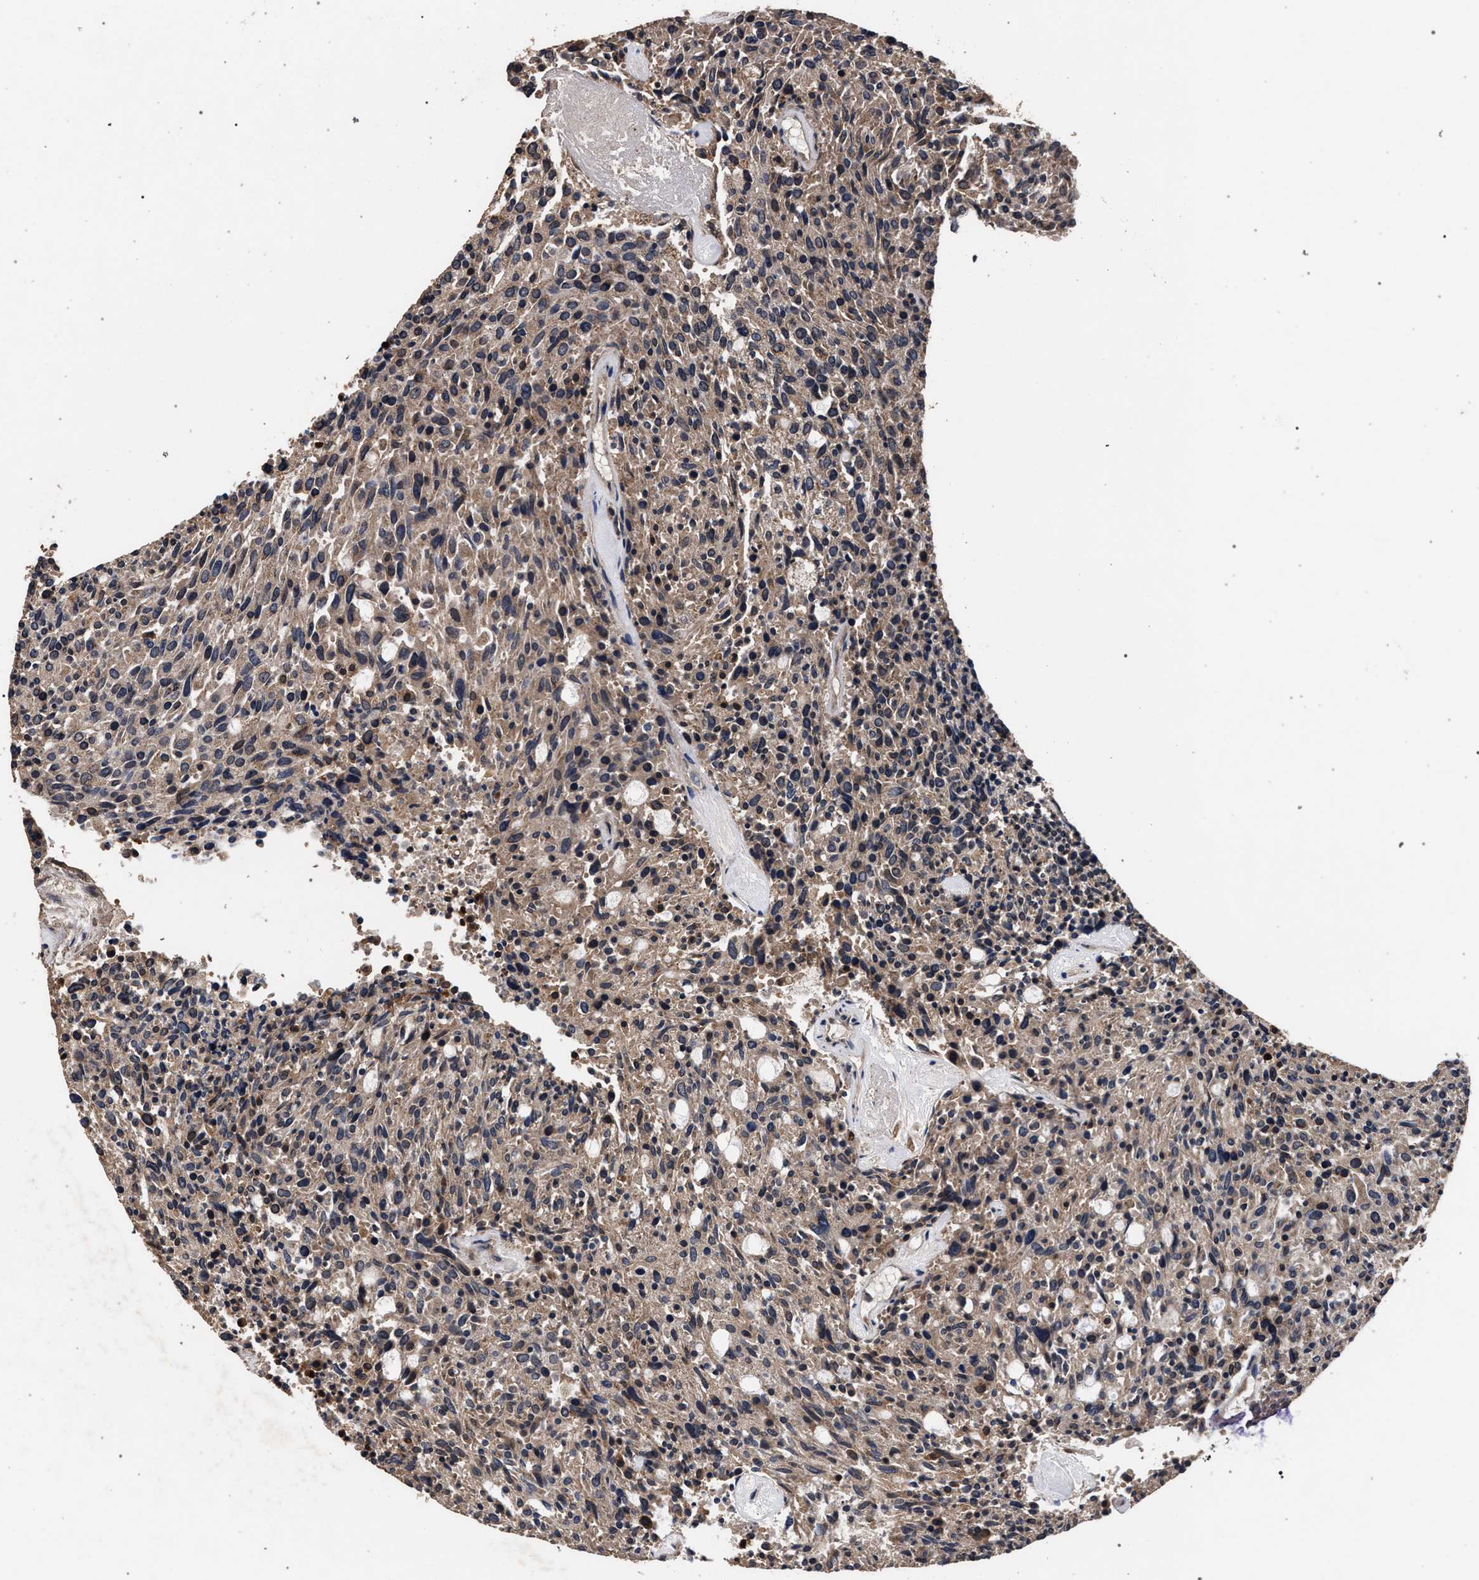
{"staining": {"intensity": "weak", "quantity": "25%-75%", "location": "cytoplasmic/membranous"}, "tissue": "carcinoid", "cell_type": "Tumor cells", "image_type": "cancer", "snomed": [{"axis": "morphology", "description": "Carcinoid, malignant, NOS"}, {"axis": "topography", "description": "Pancreas"}], "caption": "Human malignant carcinoid stained with a protein marker demonstrates weak staining in tumor cells.", "gene": "ACOX1", "patient": {"sex": "female", "age": 54}}